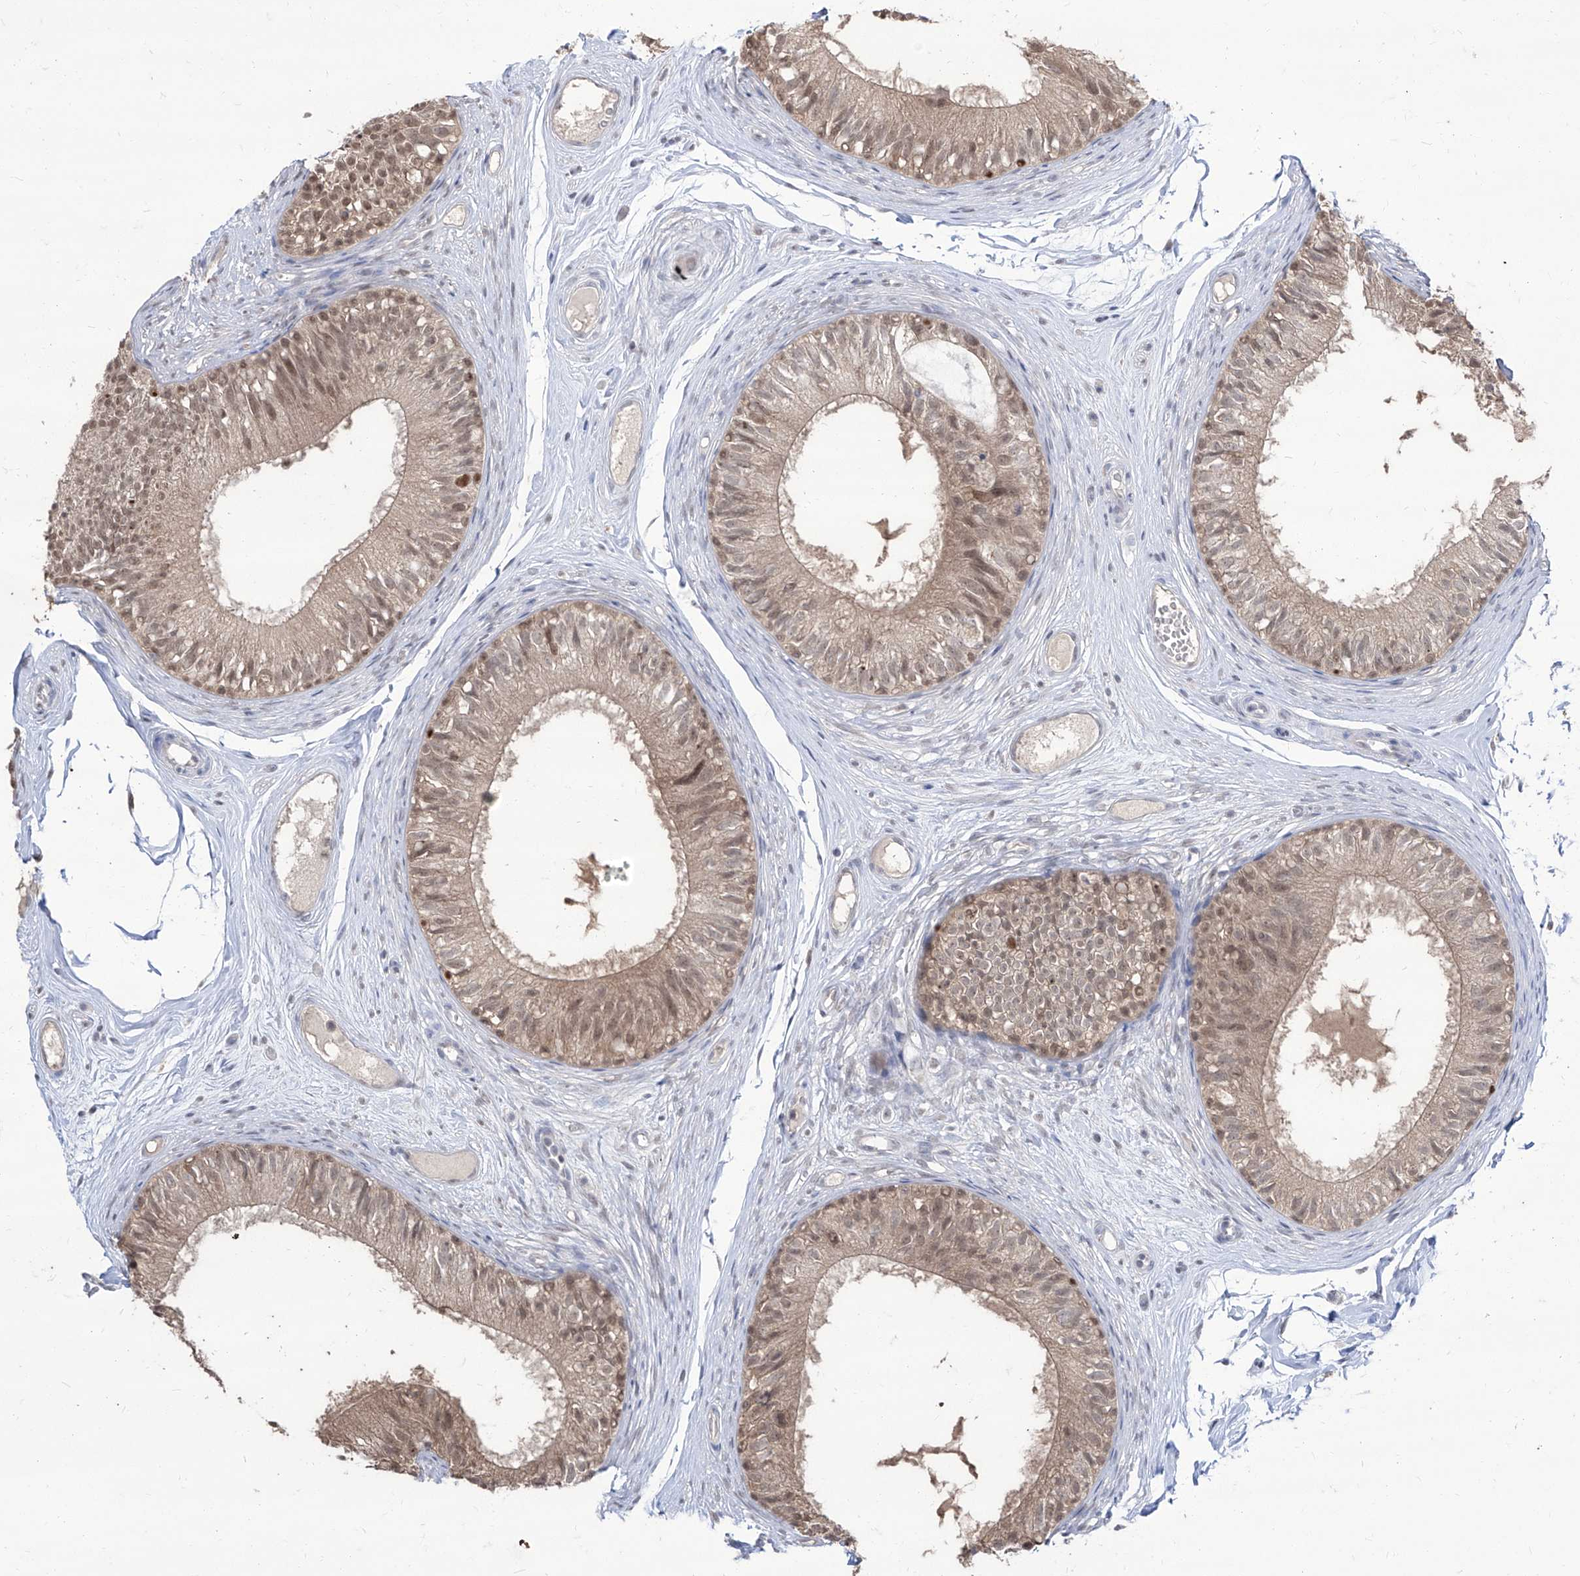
{"staining": {"intensity": "weak", "quantity": "25%-75%", "location": "cytoplasmic/membranous,nuclear"}, "tissue": "epididymis", "cell_type": "Glandular cells", "image_type": "normal", "snomed": [{"axis": "morphology", "description": "Normal tissue, NOS"}, {"axis": "morphology", "description": "Seminoma in situ"}, {"axis": "topography", "description": "Testis"}, {"axis": "topography", "description": "Epididymis"}], "caption": "Epididymis stained with a brown dye displays weak cytoplasmic/membranous,nuclear positive staining in about 25%-75% of glandular cells.", "gene": "BROX", "patient": {"sex": "male", "age": 28}}